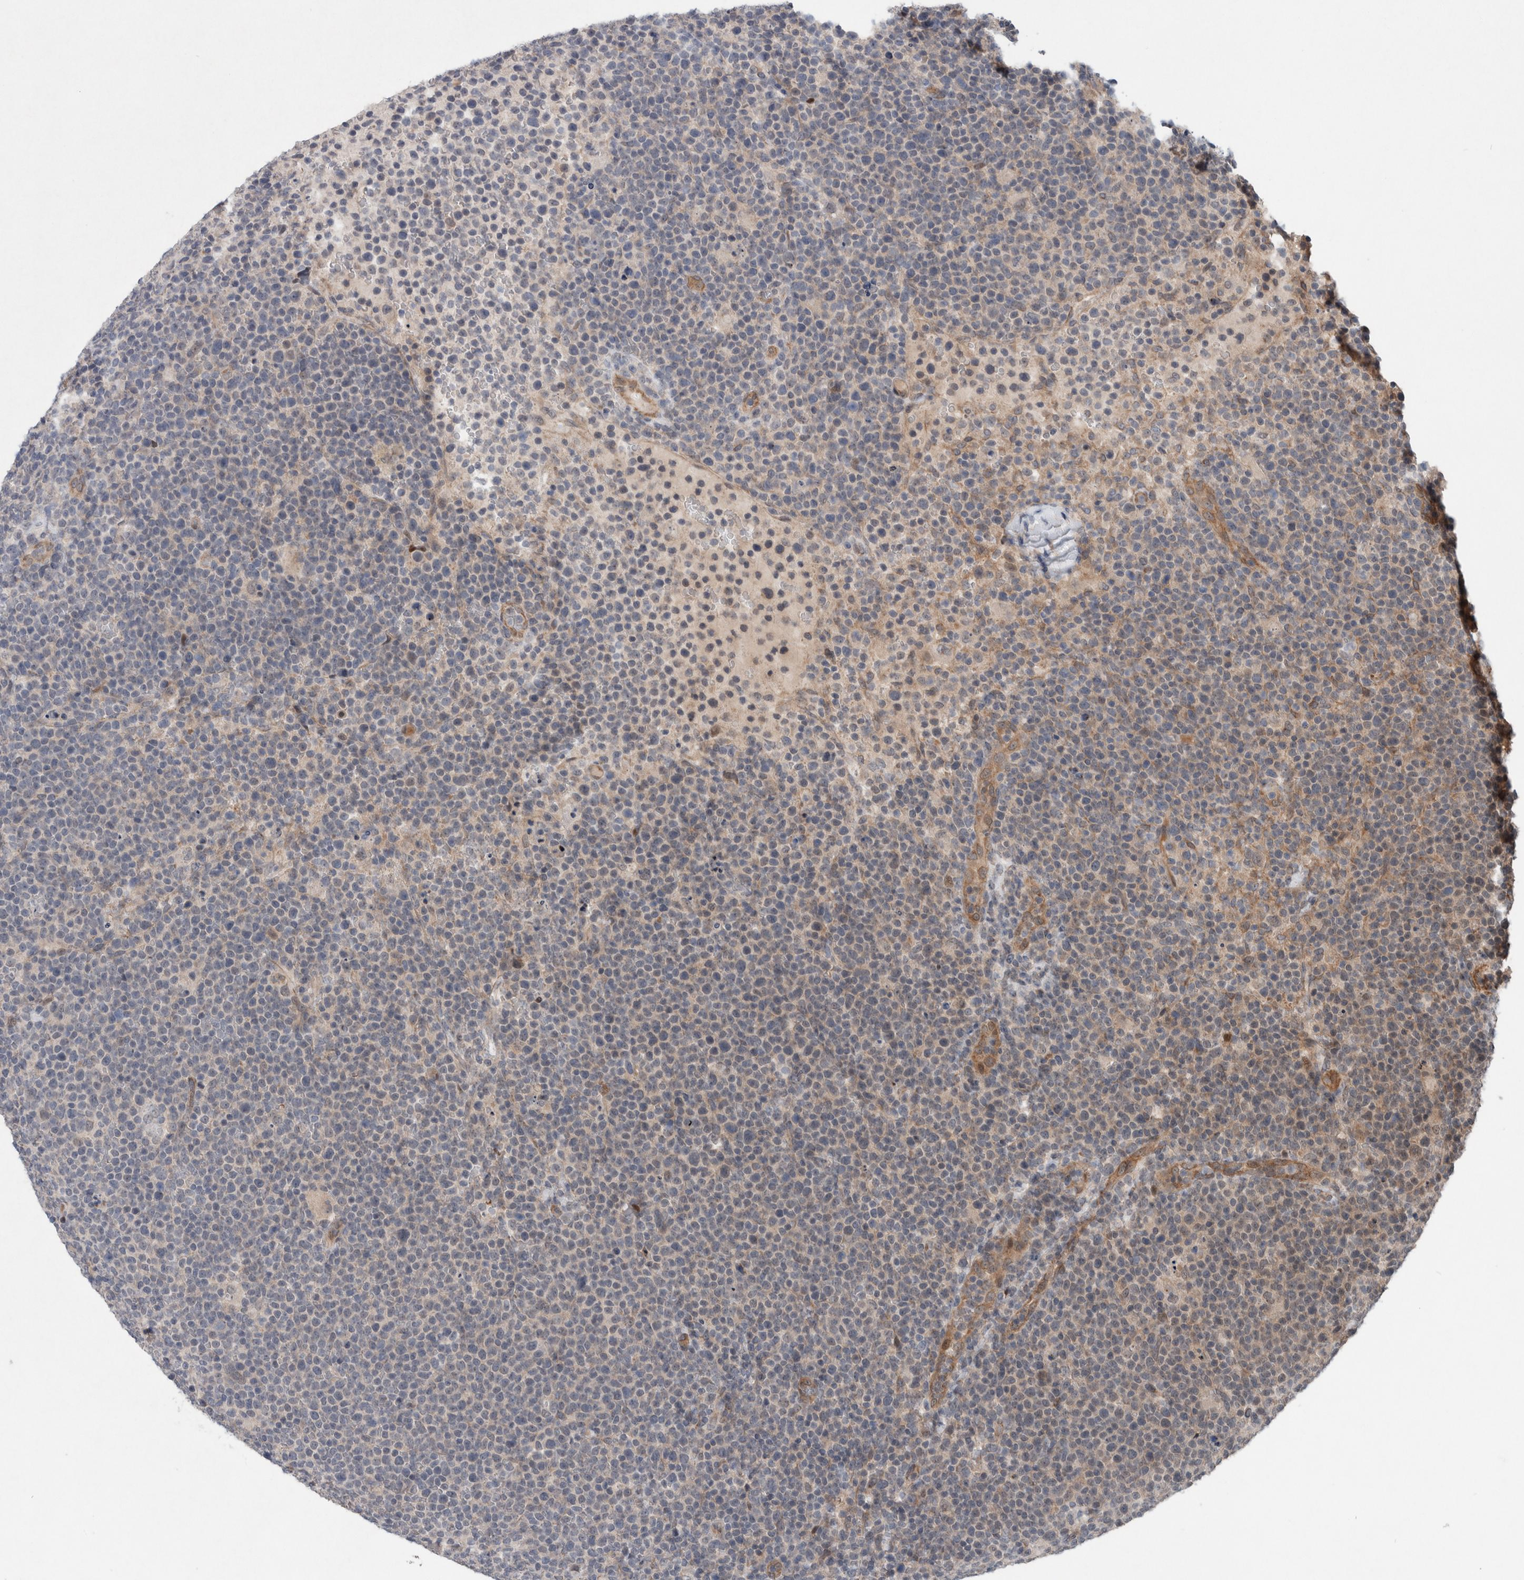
{"staining": {"intensity": "negative", "quantity": "none", "location": "none"}, "tissue": "lymphoma", "cell_type": "Tumor cells", "image_type": "cancer", "snomed": [{"axis": "morphology", "description": "Malignant lymphoma, non-Hodgkin's type, High grade"}, {"axis": "topography", "description": "Lymph node"}], "caption": "This is an immunohistochemistry micrograph of lymphoma. There is no staining in tumor cells.", "gene": "GIMAP6", "patient": {"sex": "male", "age": 61}}